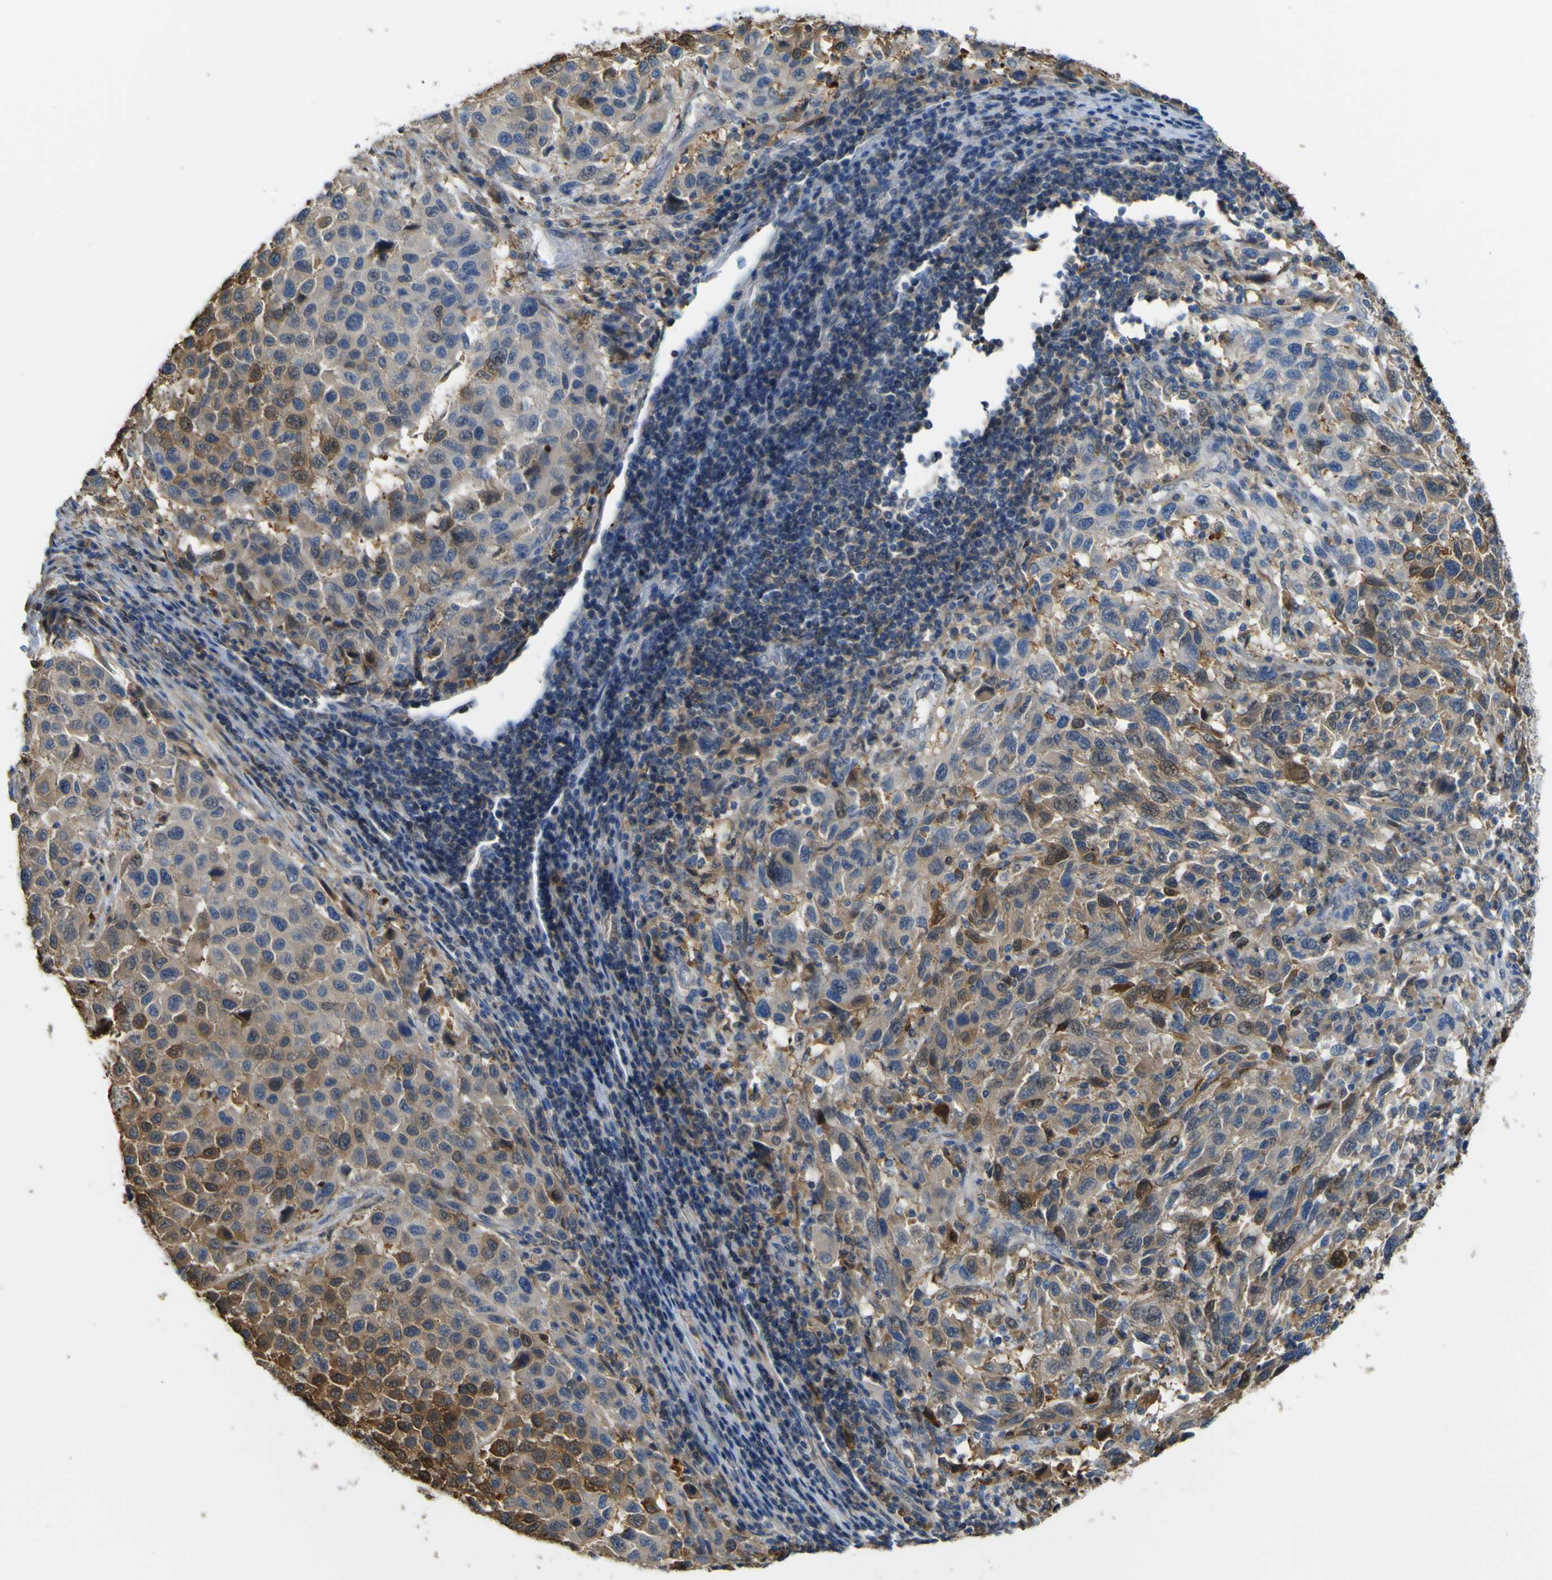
{"staining": {"intensity": "moderate", "quantity": "25%-75%", "location": "cytoplasmic/membranous,nuclear"}, "tissue": "melanoma", "cell_type": "Tumor cells", "image_type": "cancer", "snomed": [{"axis": "morphology", "description": "Malignant melanoma, Metastatic site"}, {"axis": "topography", "description": "Lymph node"}], "caption": "The immunohistochemical stain labels moderate cytoplasmic/membranous and nuclear staining in tumor cells of malignant melanoma (metastatic site) tissue.", "gene": "ABHD3", "patient": {"sex": "male", "age": 61}}